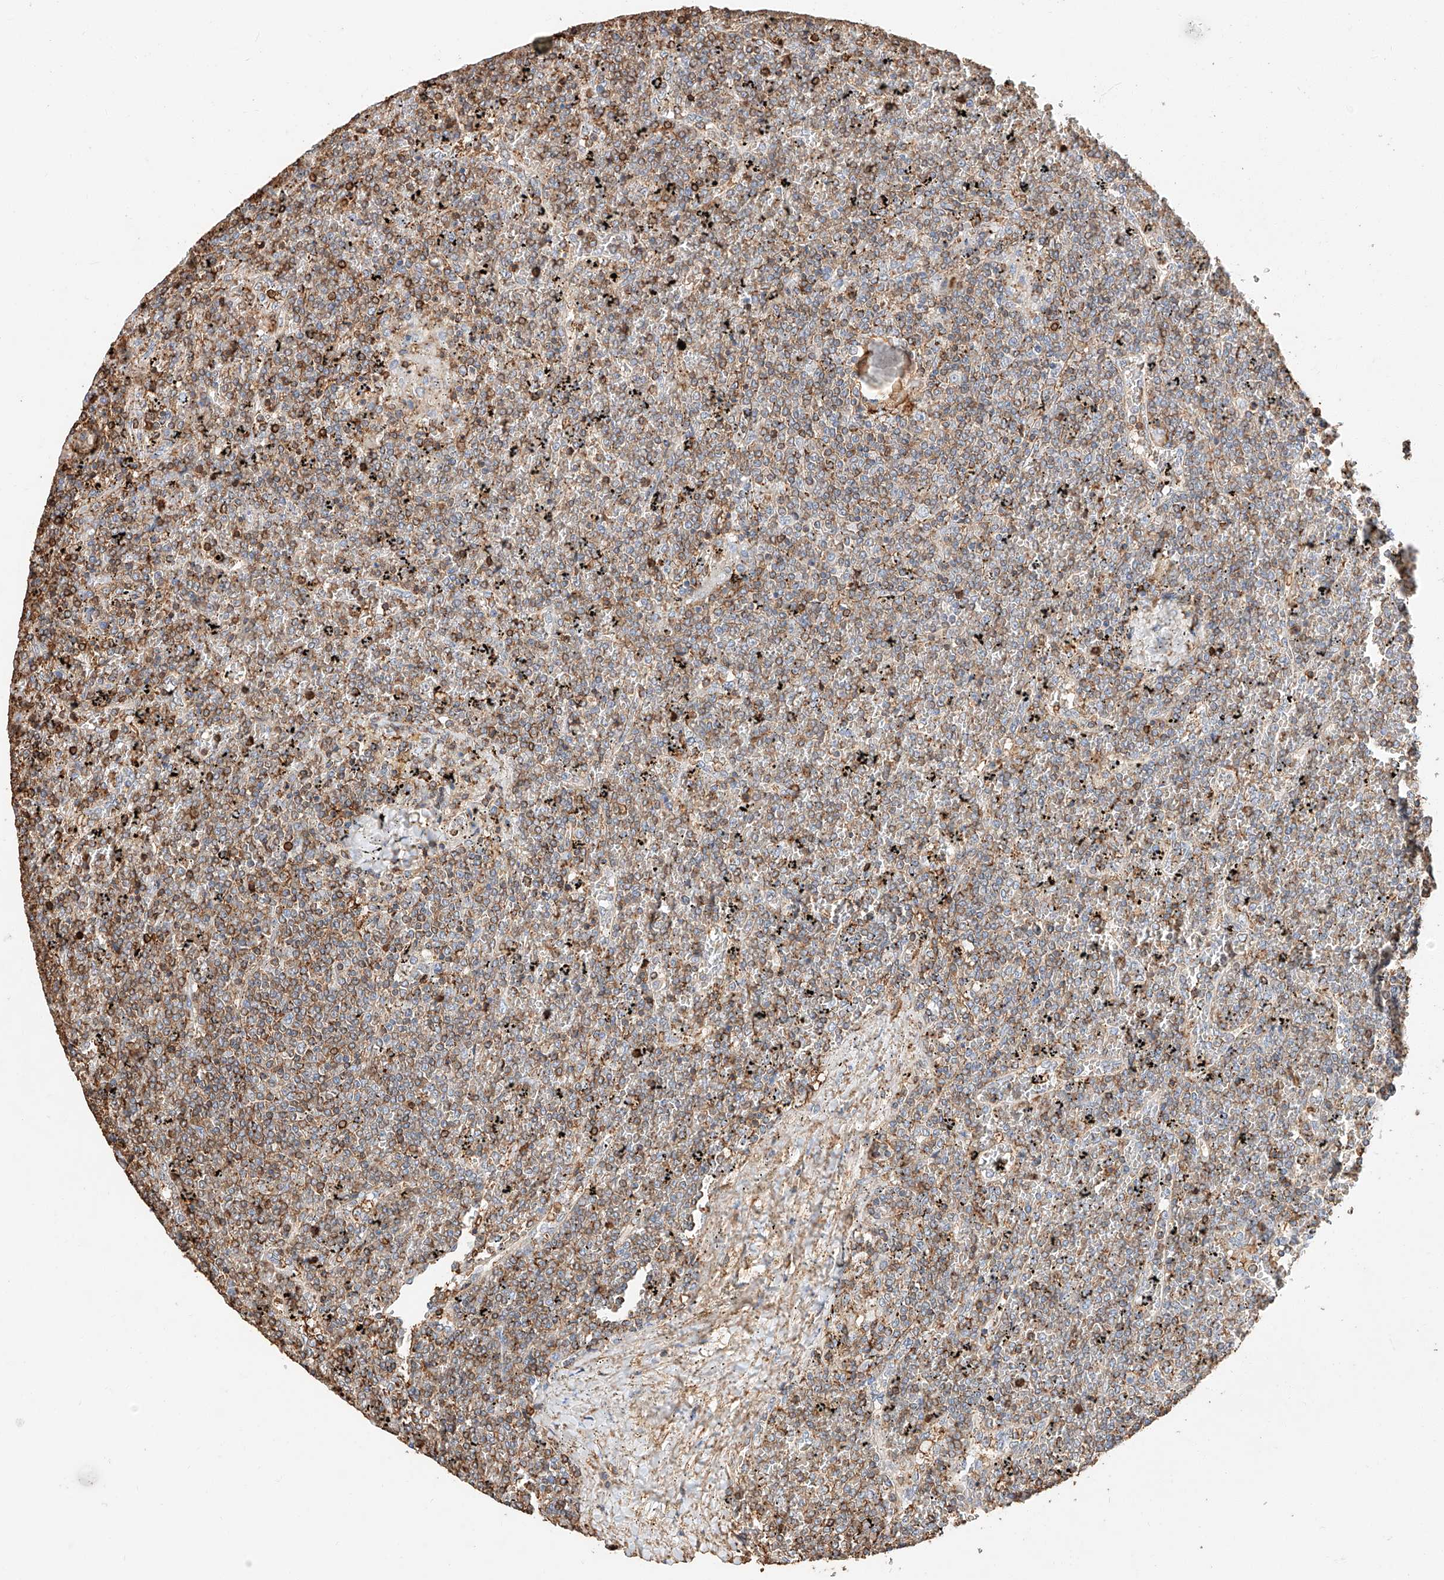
{"staining": {"intensity": "moderate", "quantity": ">75%", "location": "cytoplasmic/membranous"}, "tissue": "lymphoma", "cell_type": "Tumor cells", "image_type": "cancer", "snomed": [{"axis": "morphology", "description": "Malignant lymphoma, non-Hodgkin's type, Low grade"}, {"axis": "topography", "description": "Spleen"}], "caption": "Immunohistochemical staining of malignant lymphoma, non-Hodgkin's type (low-grade) exhibits moderate cytoplasmic/membranous protein positivity in approximately >75% of tumor cells.", "gene": "WFS1", "patient": {"sex": "female", "age": 19}}